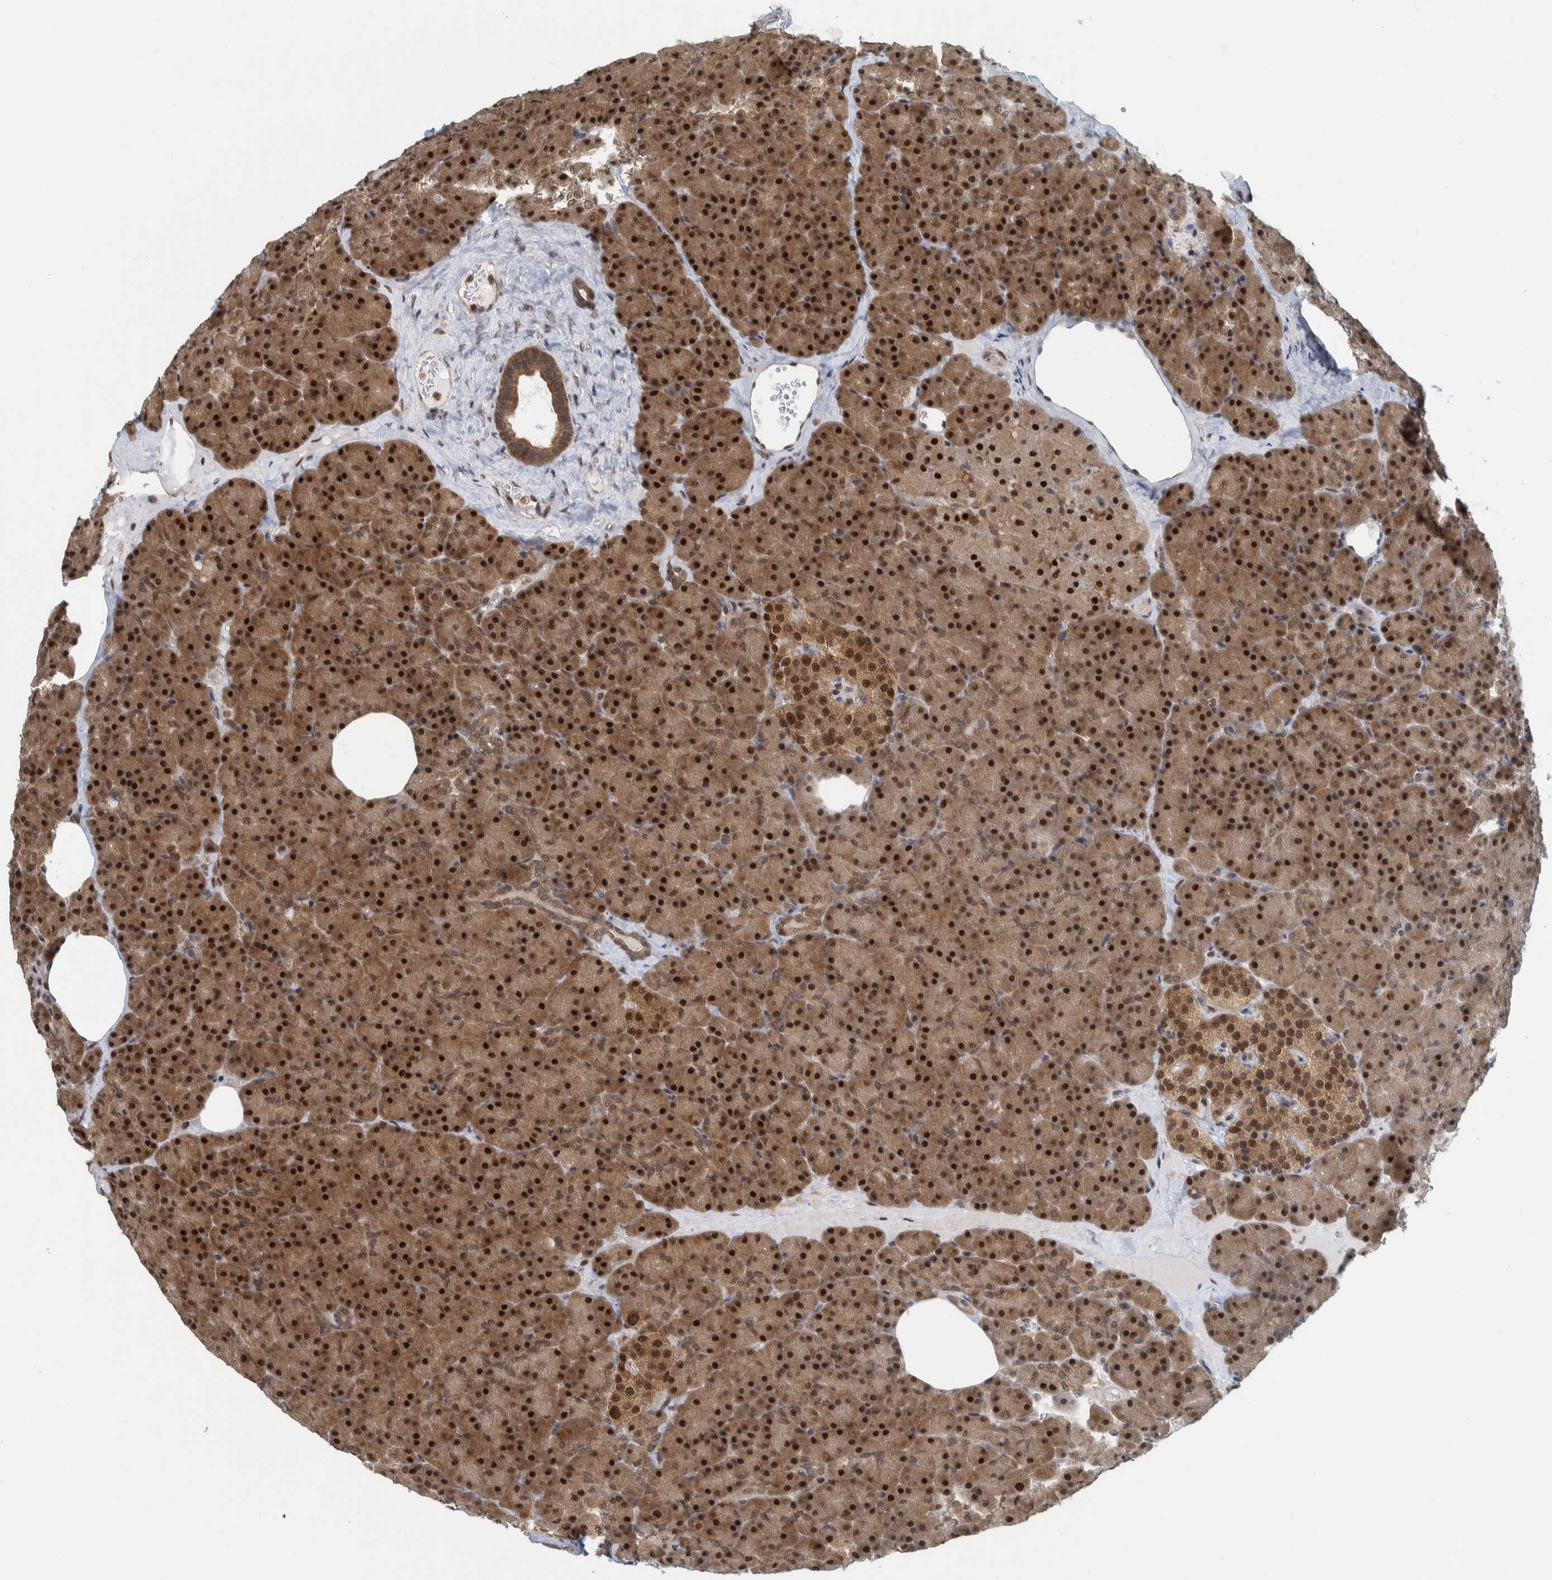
{"staining": {"intensity": "strong", "quantity": ">75%", "location": "cytoplasmic/membranous,nuclear"}, "tissue": "pancreas", "cell_type": "Exocrine glandular cells", "image_type": "normal", "snomed": [{"axis": "morphology", "description": "Normal tissue, NOS"}, {"axis": "morphology", "description": "Carcinoid, malignant, NOS"}, {"axis": "topography", "description": "Pancreas"}], "caption": "The immunohistochemical stain shows strong cytoplasmic/membranous,nuclear positivity in exocrine glandular cells of benign pancreas.", "gene": "COPS3", "patient": {"sex": "female", "age": 35}}